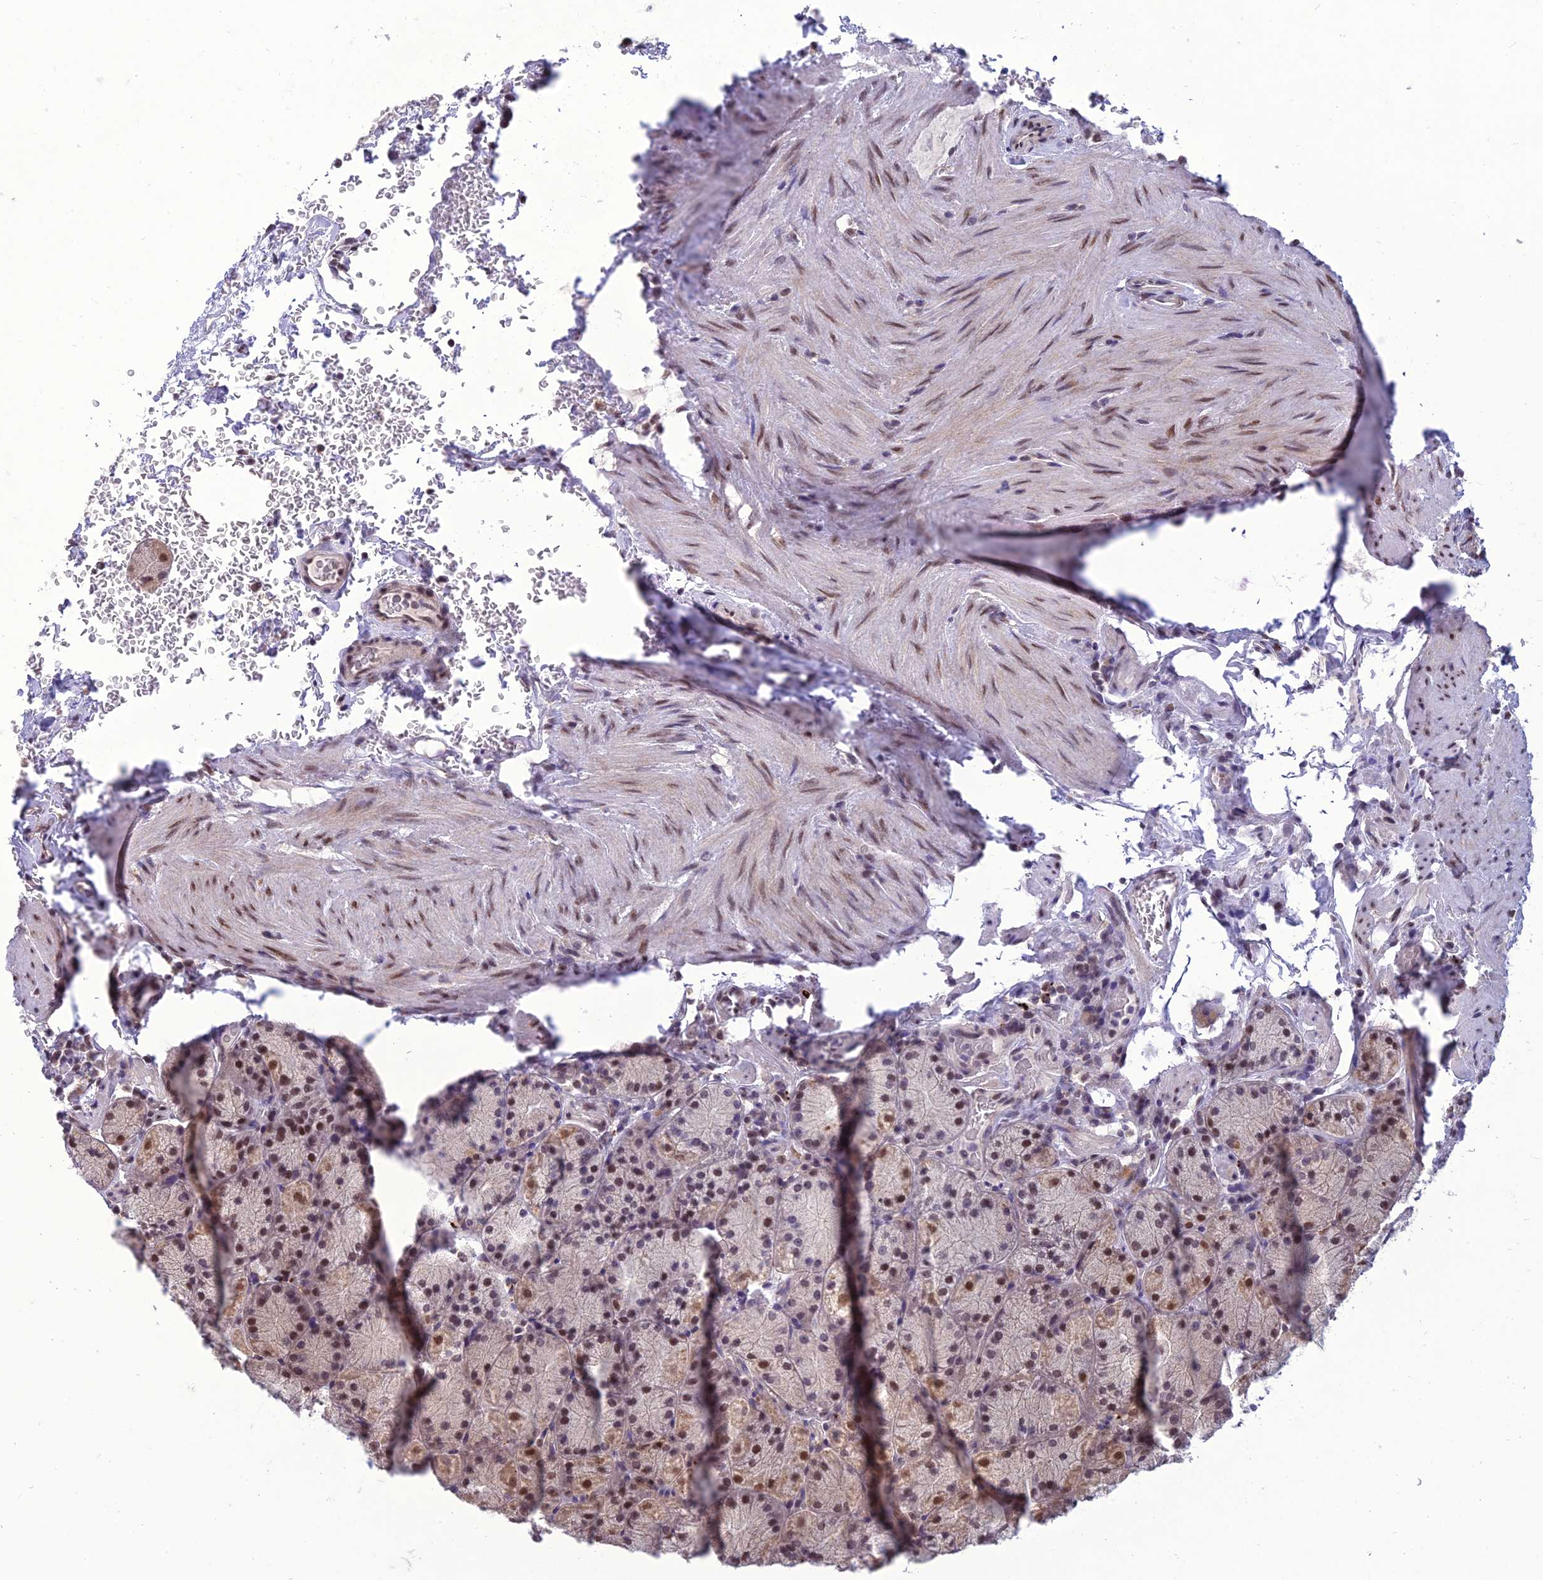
{"staining": {"intensity": "moderate", "quantity": "25%-75%", "location": "nuclear"}, "tissue": "stomach", "cell_type": "Glandular cells", "image_type": "normal", "snomed": [{"axis": "morphology", "description": "Normal tissue, NOS"}, {"axis": "topography", "description": "Stomach, upper"}, {"axis": "topography", "description": "Stomach, lower"}], "caption": "Moderate nuclear protein staining is identified in approximately 25%-75% of glandular cells in stomach. (Stains: DAB (3,3'-diaminobenzidine) in brown, nuclei in blue, Microscopy: brightfield microscopy at high magnification).", "gene": "RANBP3", "patient": {"sex": "male", "age": 80}}